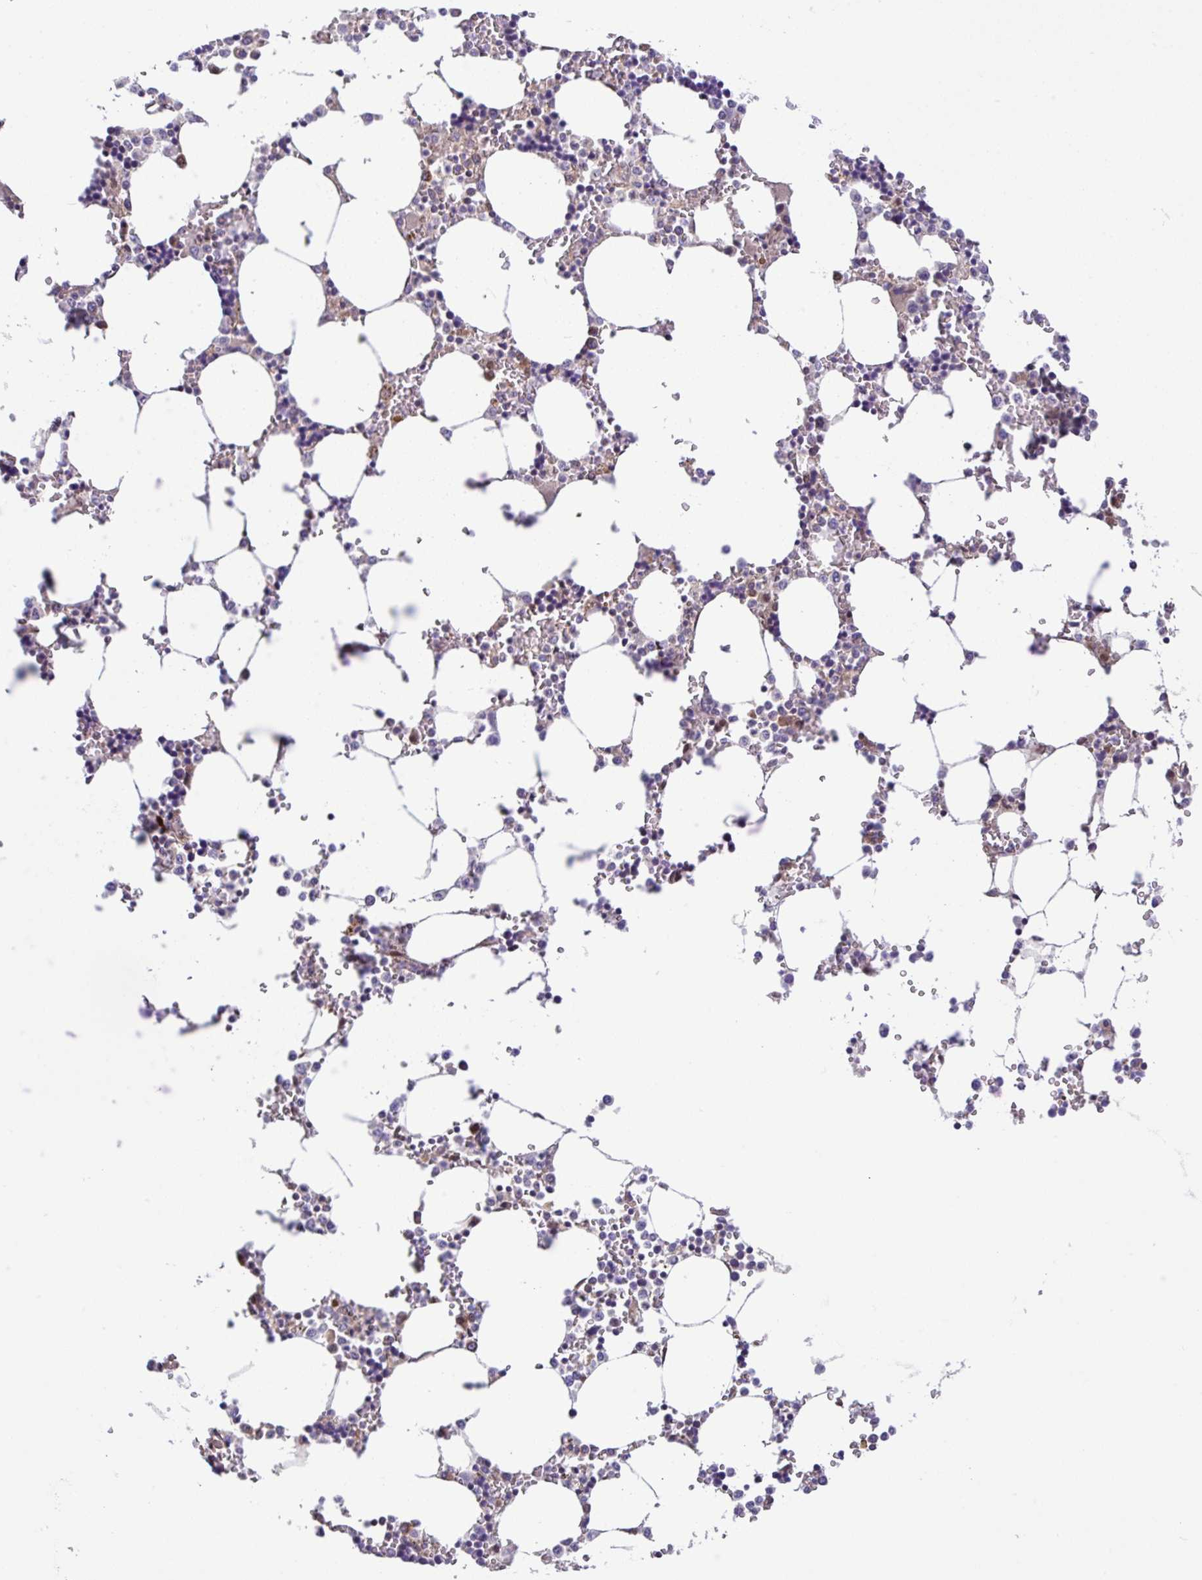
{"staining": {"intensity": "weak", "quantity": "<25%", "location": "cytoplasmic/membranous"}, "tissue": "bone marrow", "cell_type": "Hematopoietic cells", "image_type": "normal", "snomed": [{"axis": "morphology", "description": "Normal tissue, NOS"}, {"axis": "topography", "description": "Bone marrow"}], "caption": "Hematopoietic cells show no significant protein staining in normal bone marrow. Nuclei are stained in blue.", "gene": "UBE4A", "patient": {"sex": "male", "age": 64}}